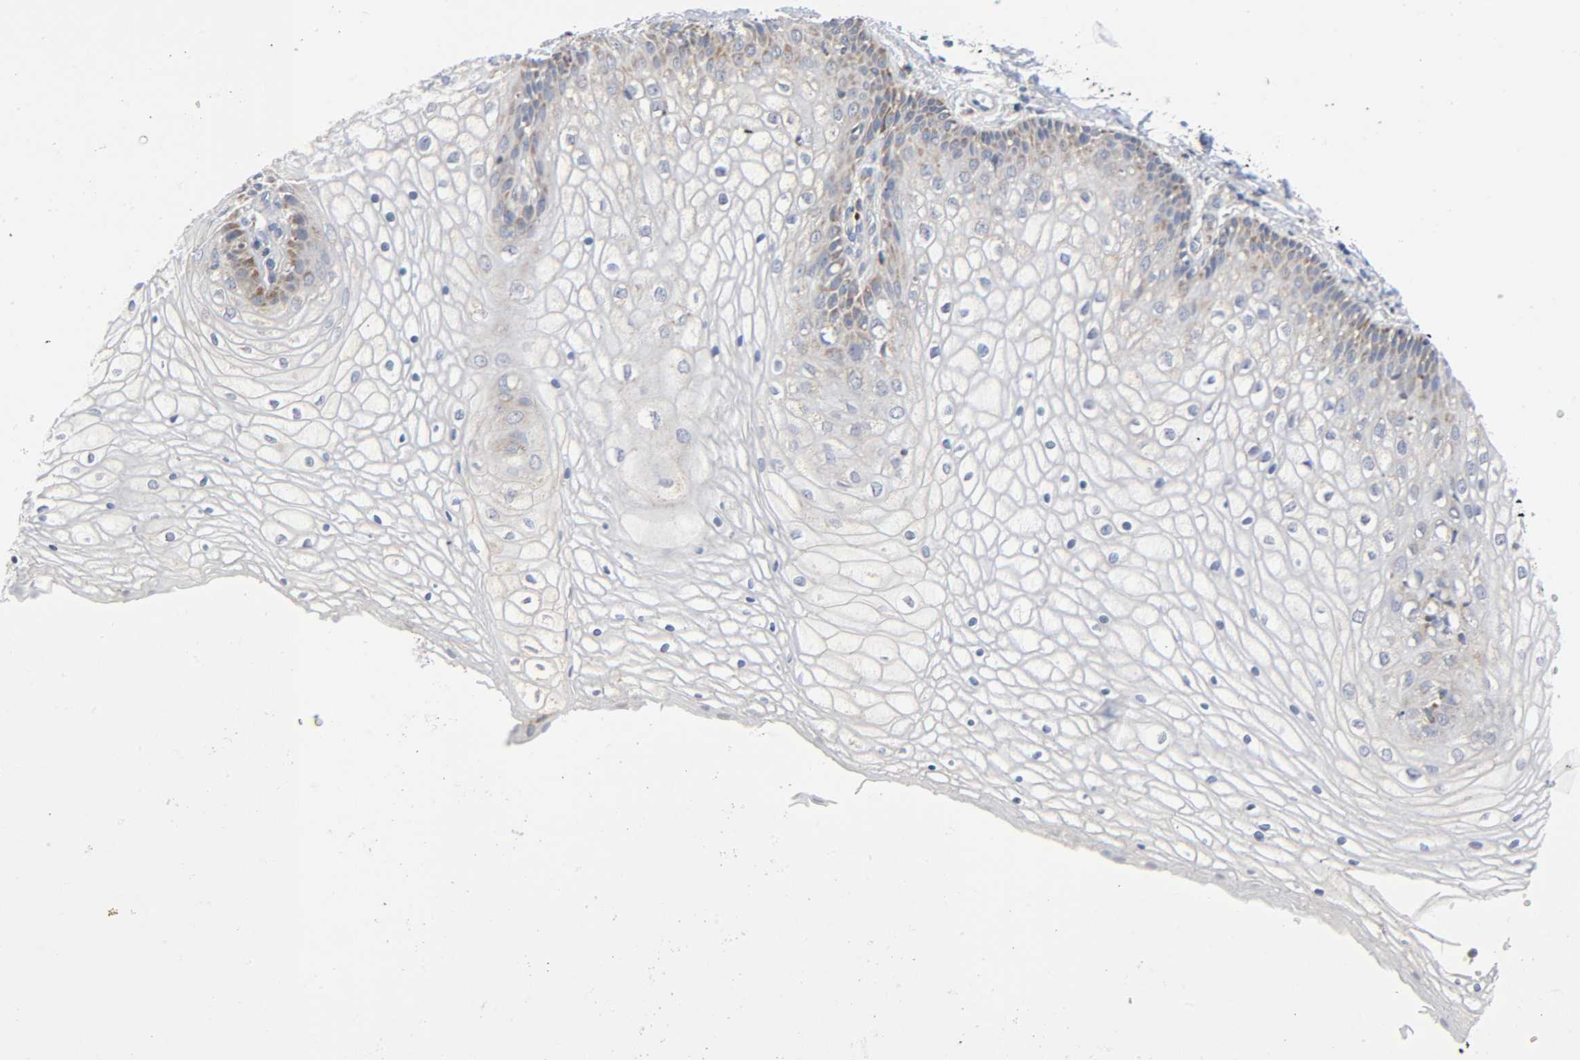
{"staining": {"intensity": "weak", "quantity": "<25%", "location": "cytoplasmic/membranous"}, "tissue": "vagina", "cell_type": "Squamous epithelial cells", "image_type": "normal", "snomed": [{"axis": "morphology", "description": "Normal tissue, NOS"}, {"axis": "topography", "description": "Vagina"}], "caption": "Human vagina stained for a protein using immunohistochemistry (IHC) exhibits no staining in squamous epithelial cells.", "gene": "BAK1", "patient": {"sex": "female", "age": 34}}